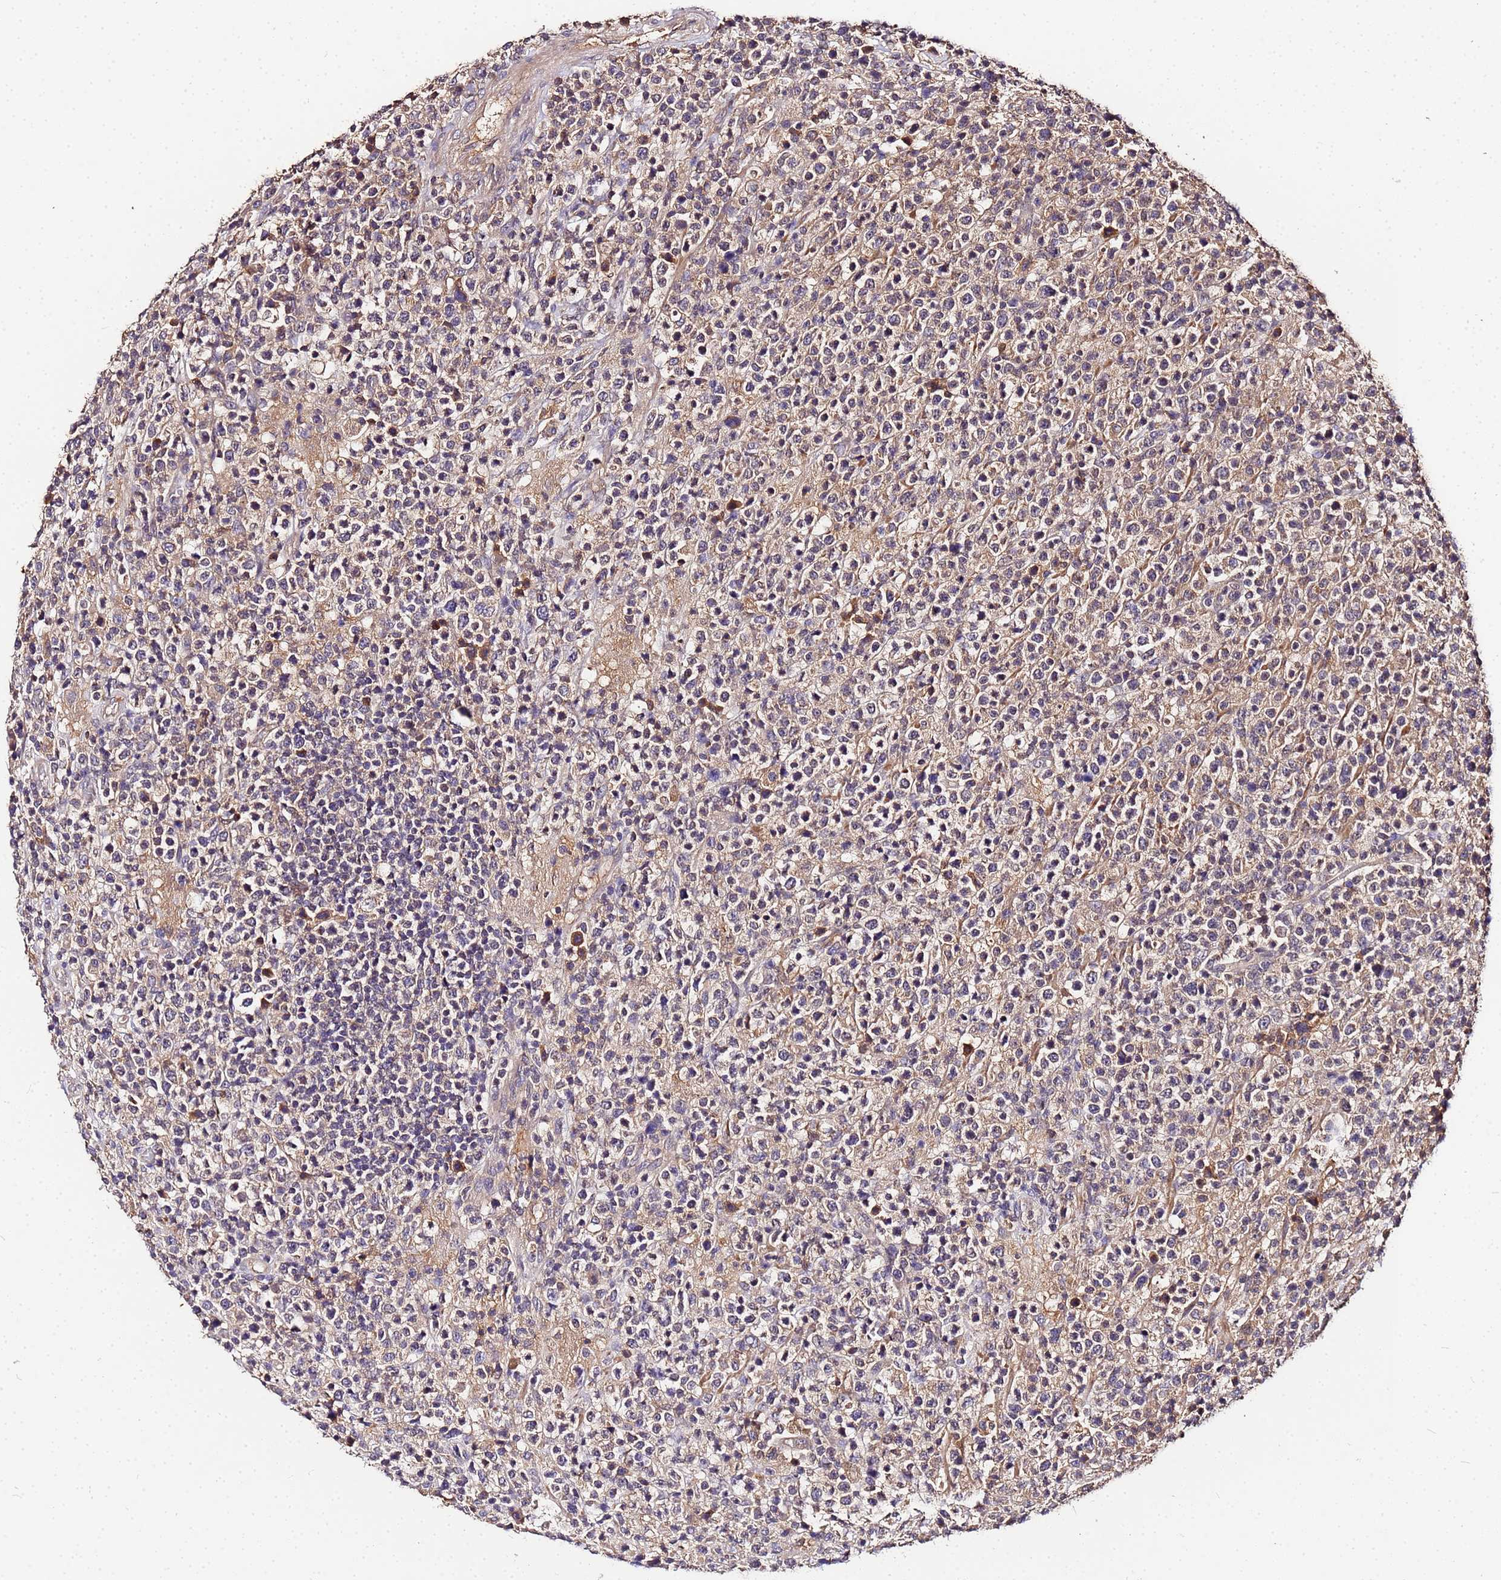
{"staining": {"intensity": "weak", "quantity": ">75%", "location": "cytoplasmic/membranous"}, "tissue": "lymphoma", "cell_type": "Tumor cells", "image_type": "cancer", "snomed": [{"axis": "morphology", "description": "Malignant lymphoma, non-Hodgkin's type, High grade"}, {"axis": "topography", "description": "Colon"}], "caption": "A low amount of weak cytoplasmic/membranous staining is appreciated in about >75% of tumor cells in lymphoma tissue. (Brightfield microscopy of DAB IHC at high magnification).", "gene": "MTERF1", "patient": {"sex": "female", "age": 53}}